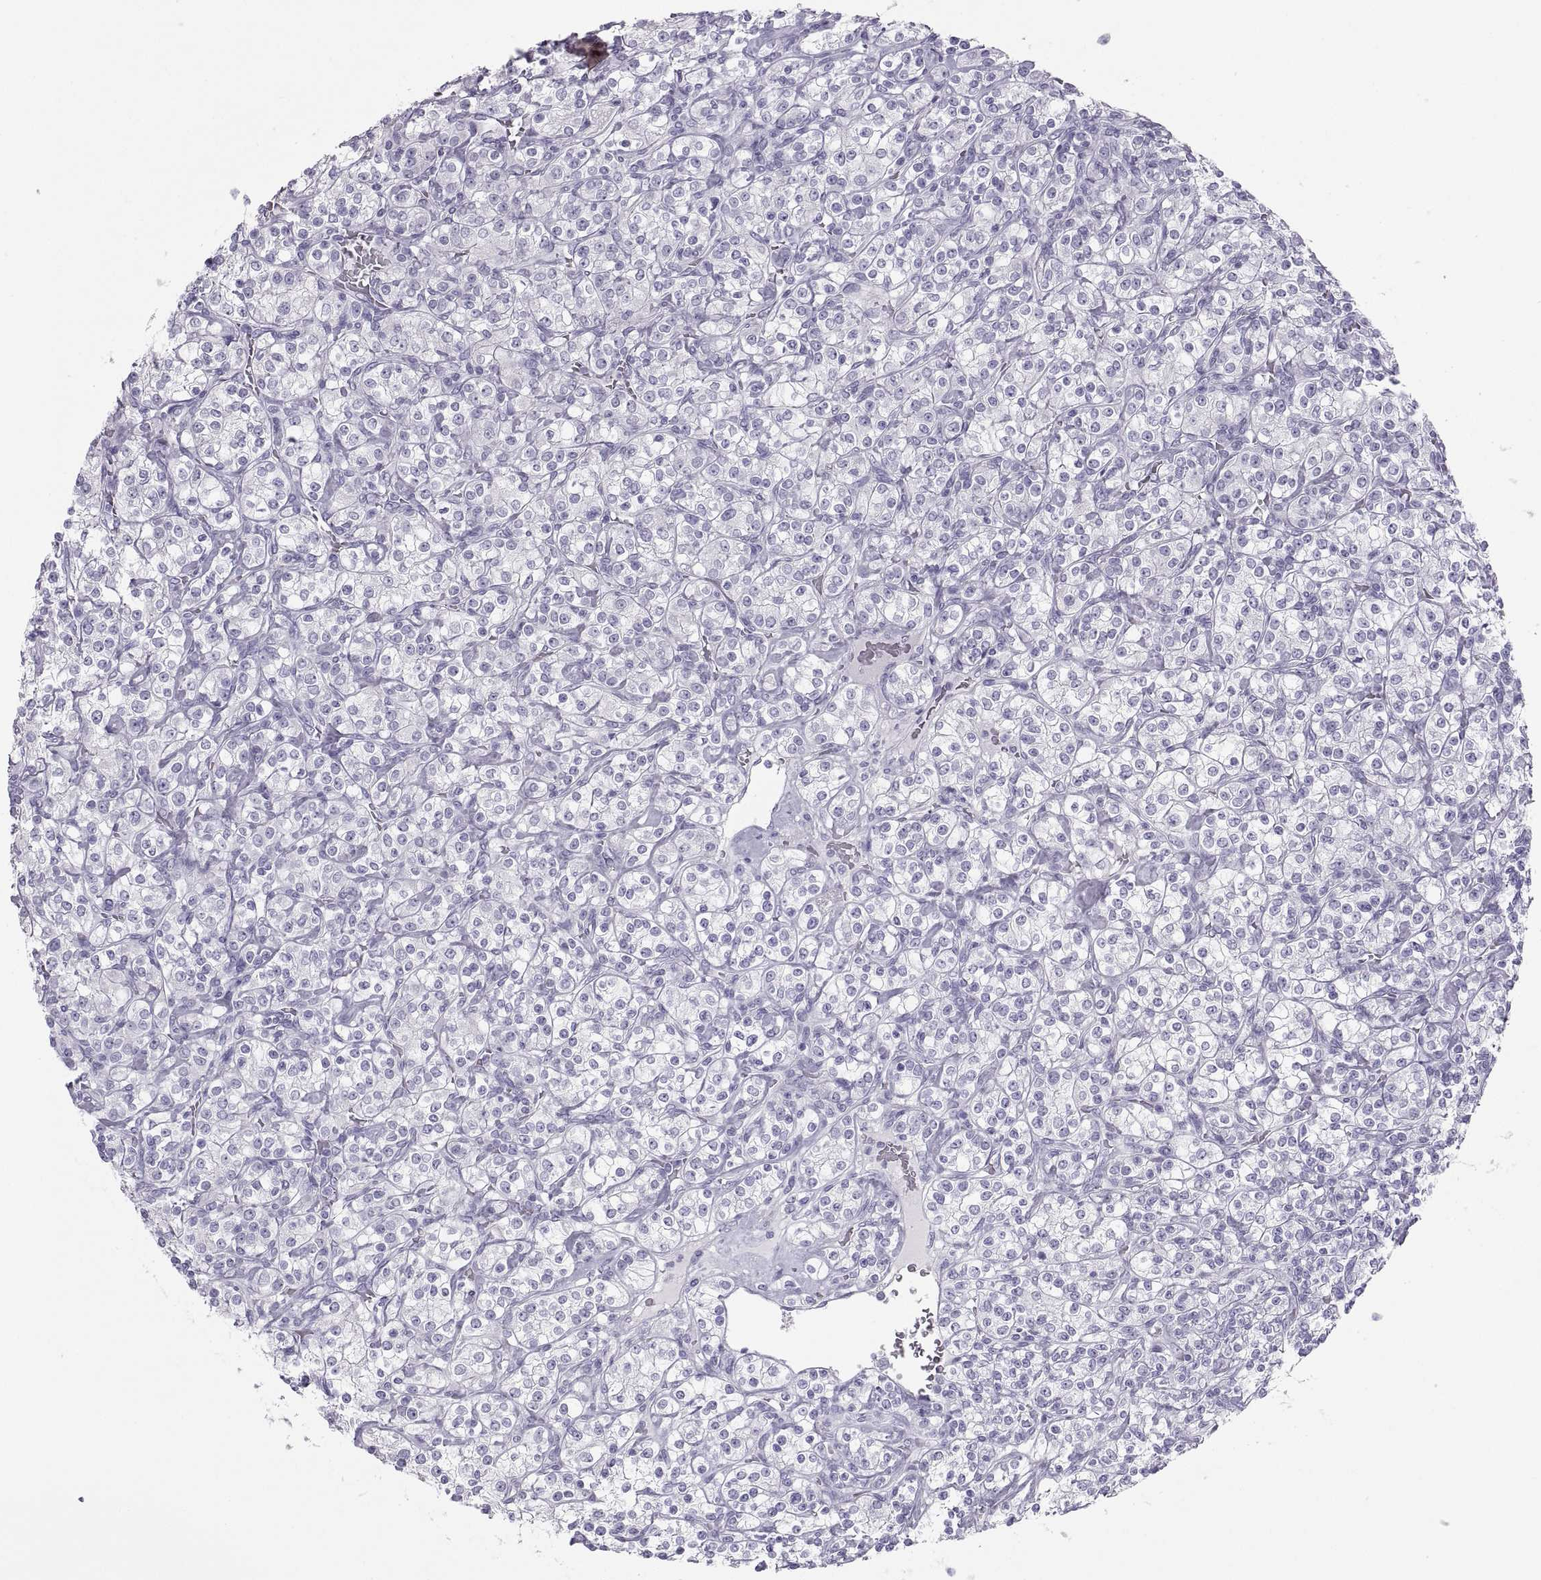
{"staining": {"intensity": "negative", "quantity": "none", "location": "none"}, "tissue": "renal cancer", "cell_type": "Tumor cells", "image_type": "cancer", "snomed": [{"axis": "morphology", "description": "Adenocarcinoma, NOS"}, {"axis": "topography", "description": "Kidney"}], "caption": "This micrograph is of renal cancer stained with IHC to label a protein in brown with the nuclei are counter-stained blue. There is no expression in tumor cells.", "gene": "SEMG1", "patient": {"sex": "male", "age": 77}}